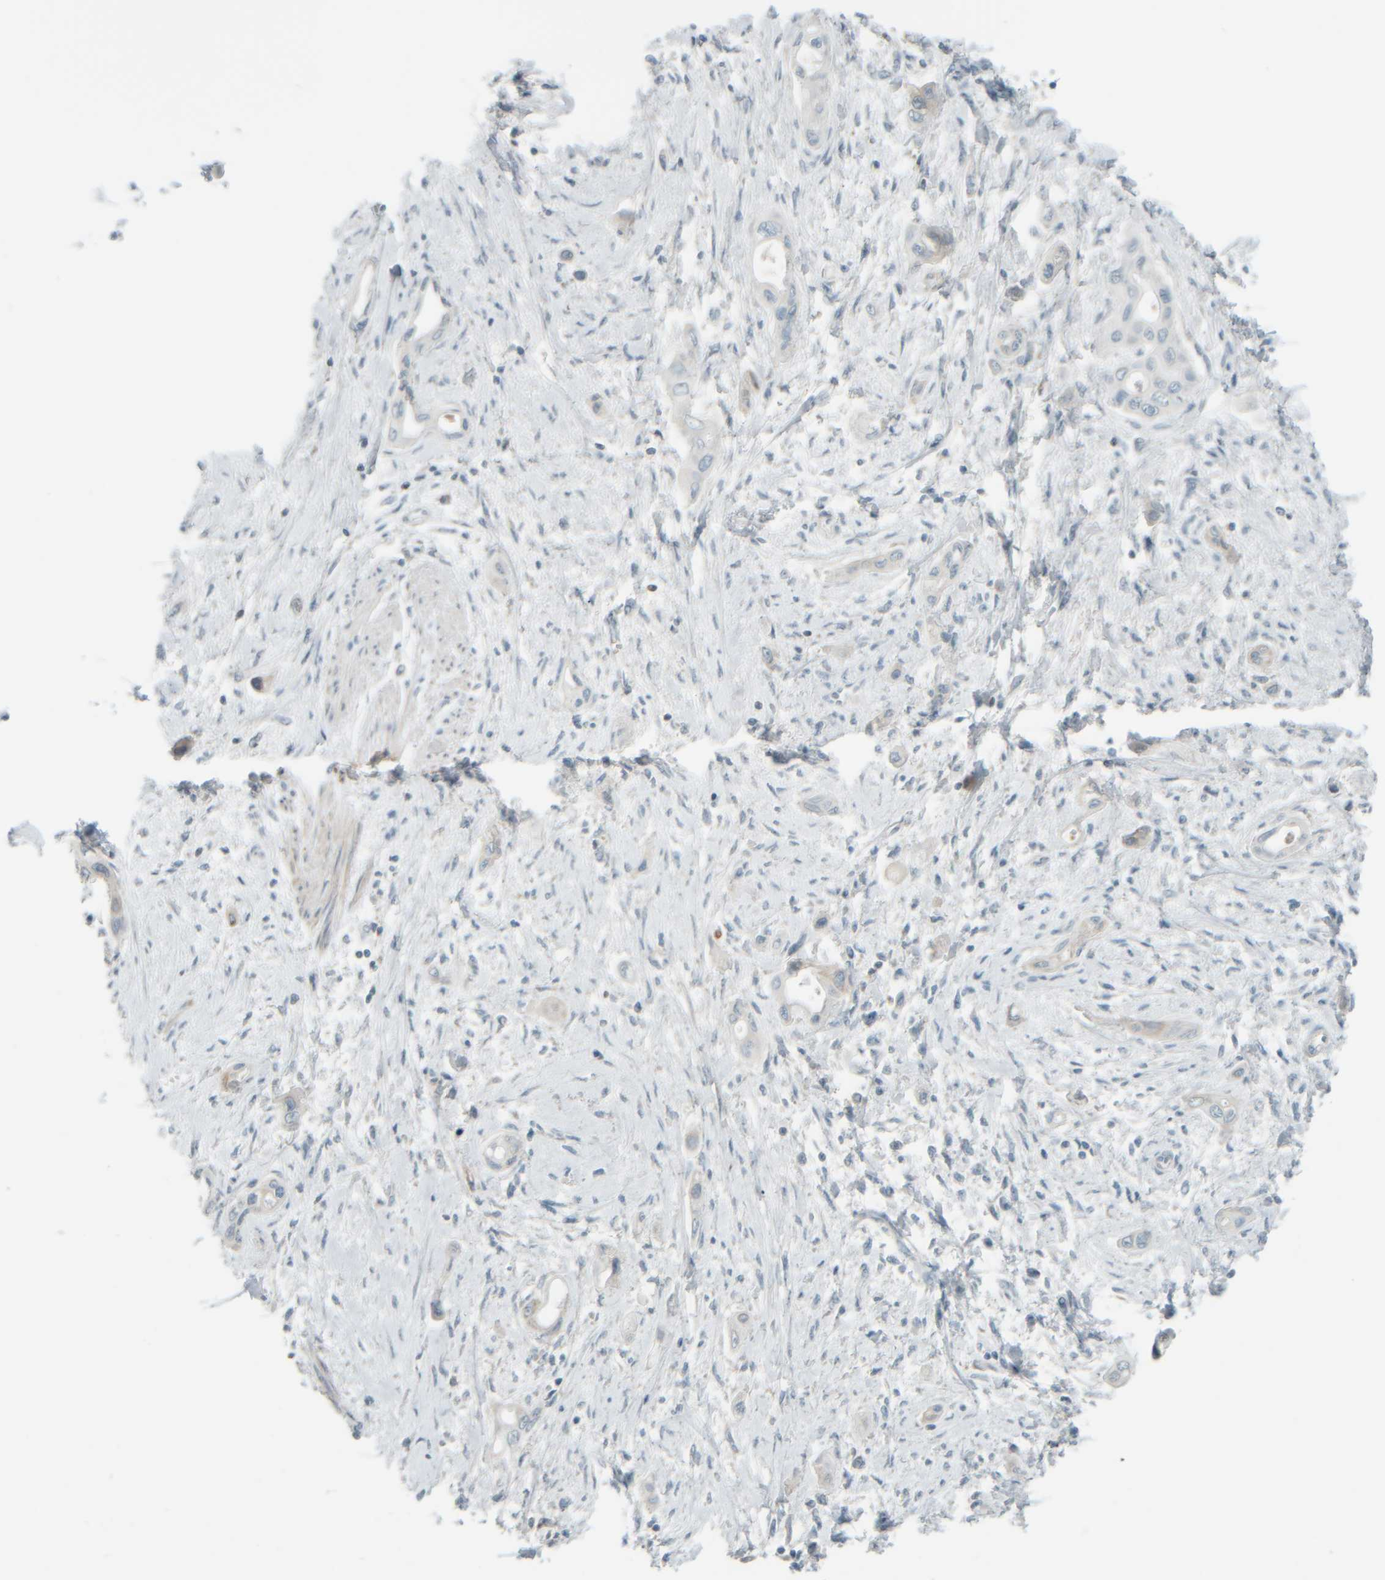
{"staining": {"intensity": "weak", "quantity": "<25%", "location": "cytoplasmic/membranous"}, "tissue": "pancreatic cancer", "cell_type": "Tumor cells", "image_type": "cancer", "snomed": [{"axis": "morphology", "description": "Adenocarcinoma, NOS"}, {"axis": "topography", "description": "Pancreas"}], "caption": "Tumor cells show no significant staining in pancreatic cancer (adenocarcinoma).", "gene": "PTGES3L-AARSD1", "patient": {"sex": "male", "age": 59}}